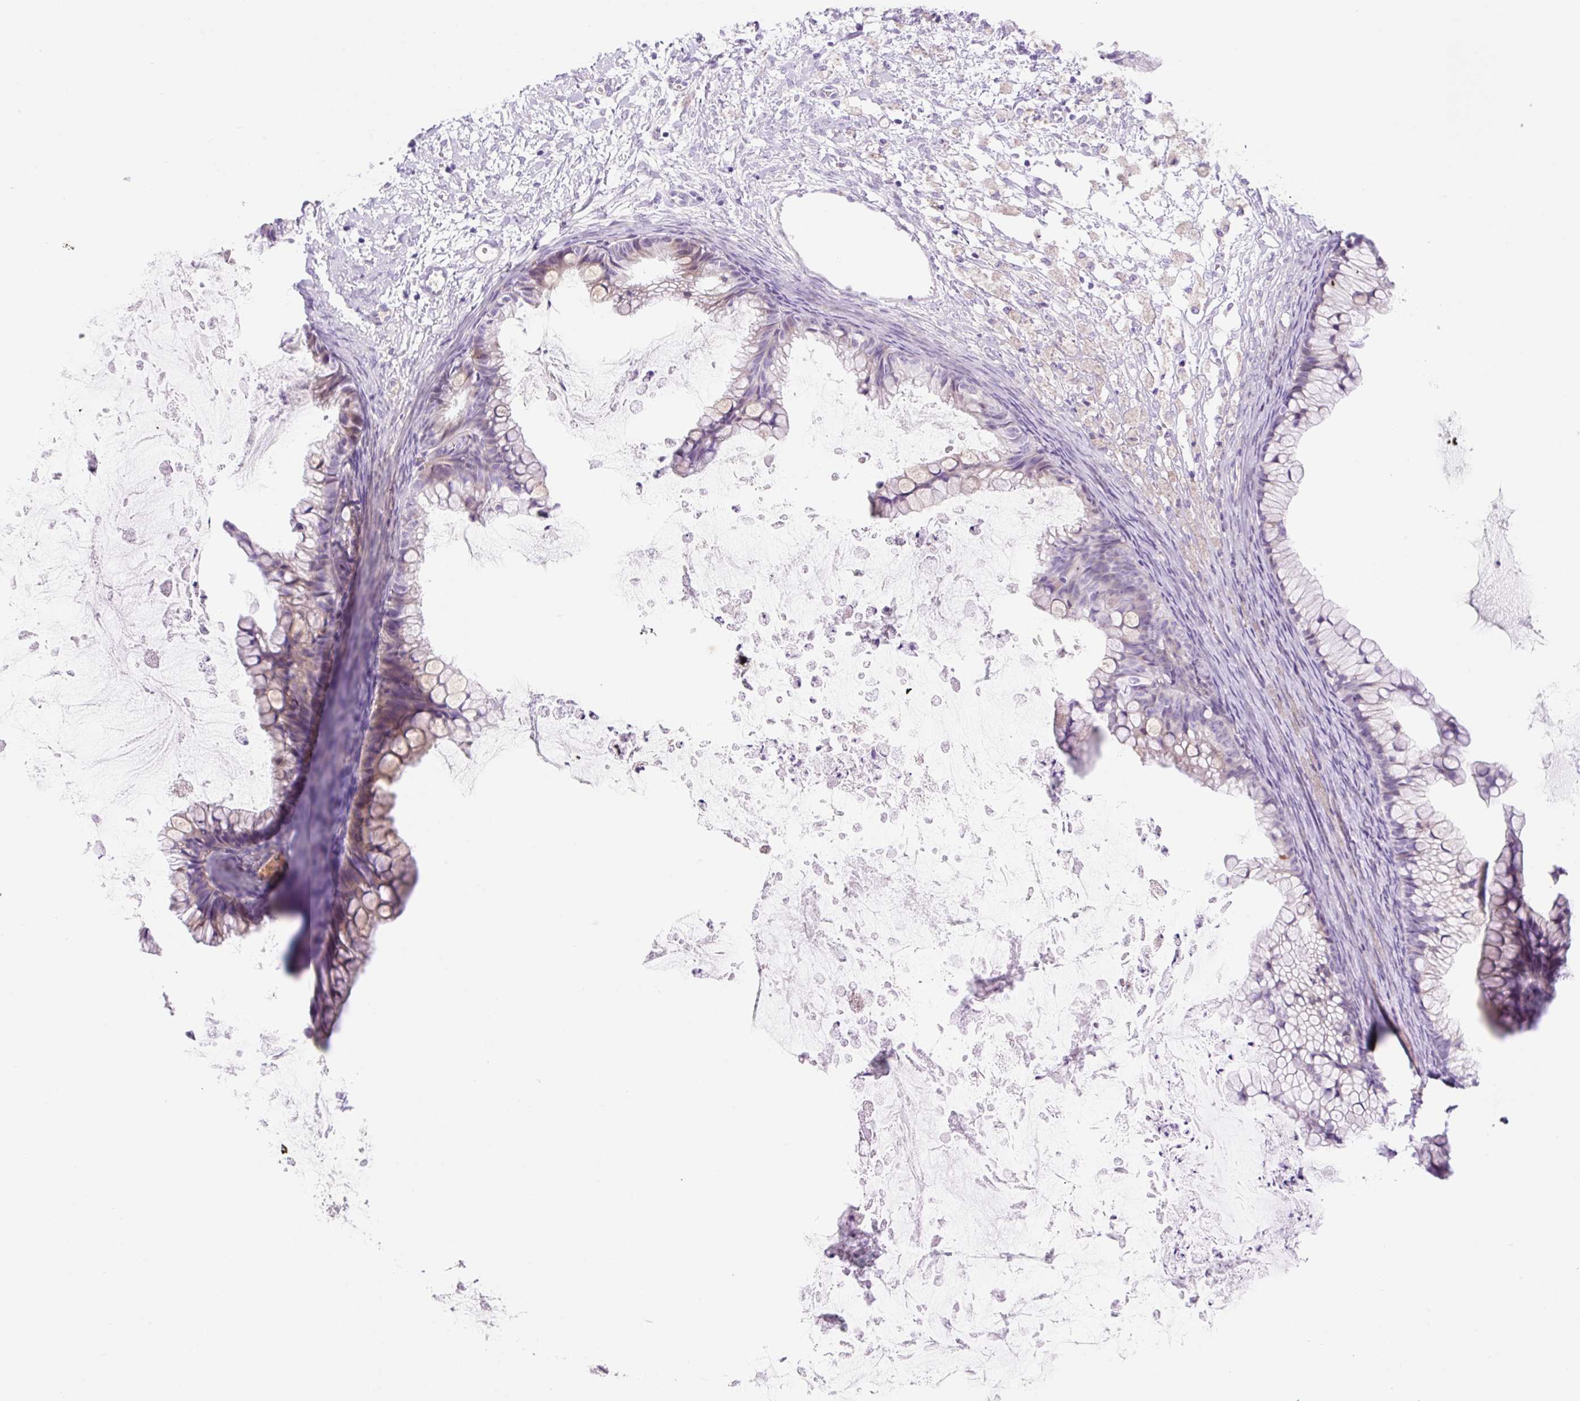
{"staining": {"intensity": "weak", "quantity": "<25%", "location": "cytoplasmic/membranous"}, "tissue": "ovarian cancer", "cell_type": "Tumor cells", "image_type": "cancer", "snomed": [{"axis": "morphology", "description": "Cystadenocarcinoma, mucinous, NOS"}, {"axis": "topography", "description": "Ovary"}], "caption": "Immunohistochemistry (IHC) of human ovarian mucinous cystadenocarcinoma displays no staining in tumor cells.", "gene": "ZNF121", "patient": {"sex": "female", "age": 35}}